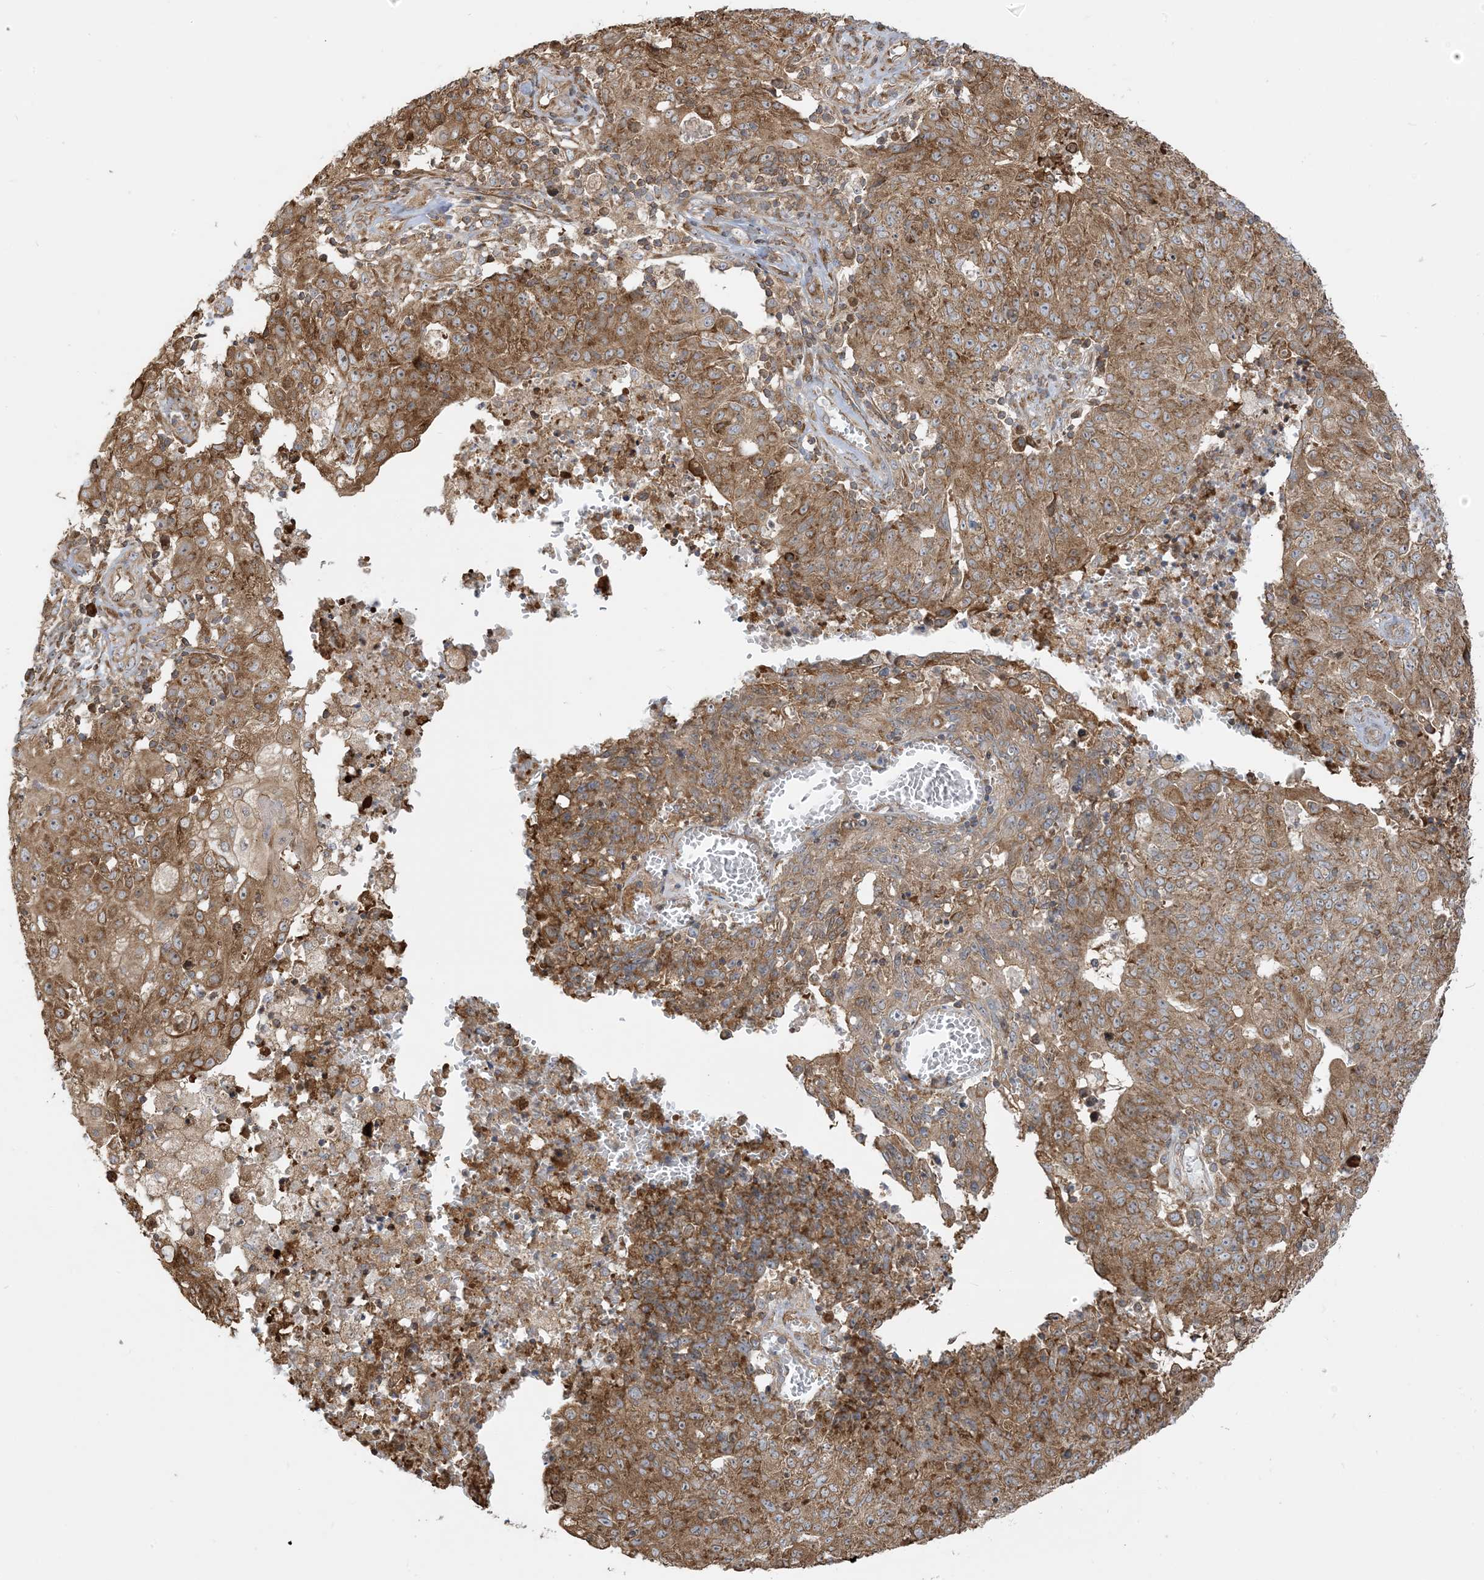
{"staining": {"intensity": "moderate", "quantity": ">75%", "location": "cytoplasmic/membranous"}, "tissue": "ovarian cancer", "cell_type": "Tumor cells", "image_type": "cancer", "snomed": [{"axis": "morphology", "description": "Carcinoma, endometroid"}, {"axis": "topography", "description": "Ovary"}], "caption": "About >75% of tumor cells in ovarian endometroid carcinoma show moderate cytoplasmic/membranous protein positivity as visualized by brown immunohistochemical staining.", "gene": "SRP72", "patient": {"sex": "female", "age": 42}}